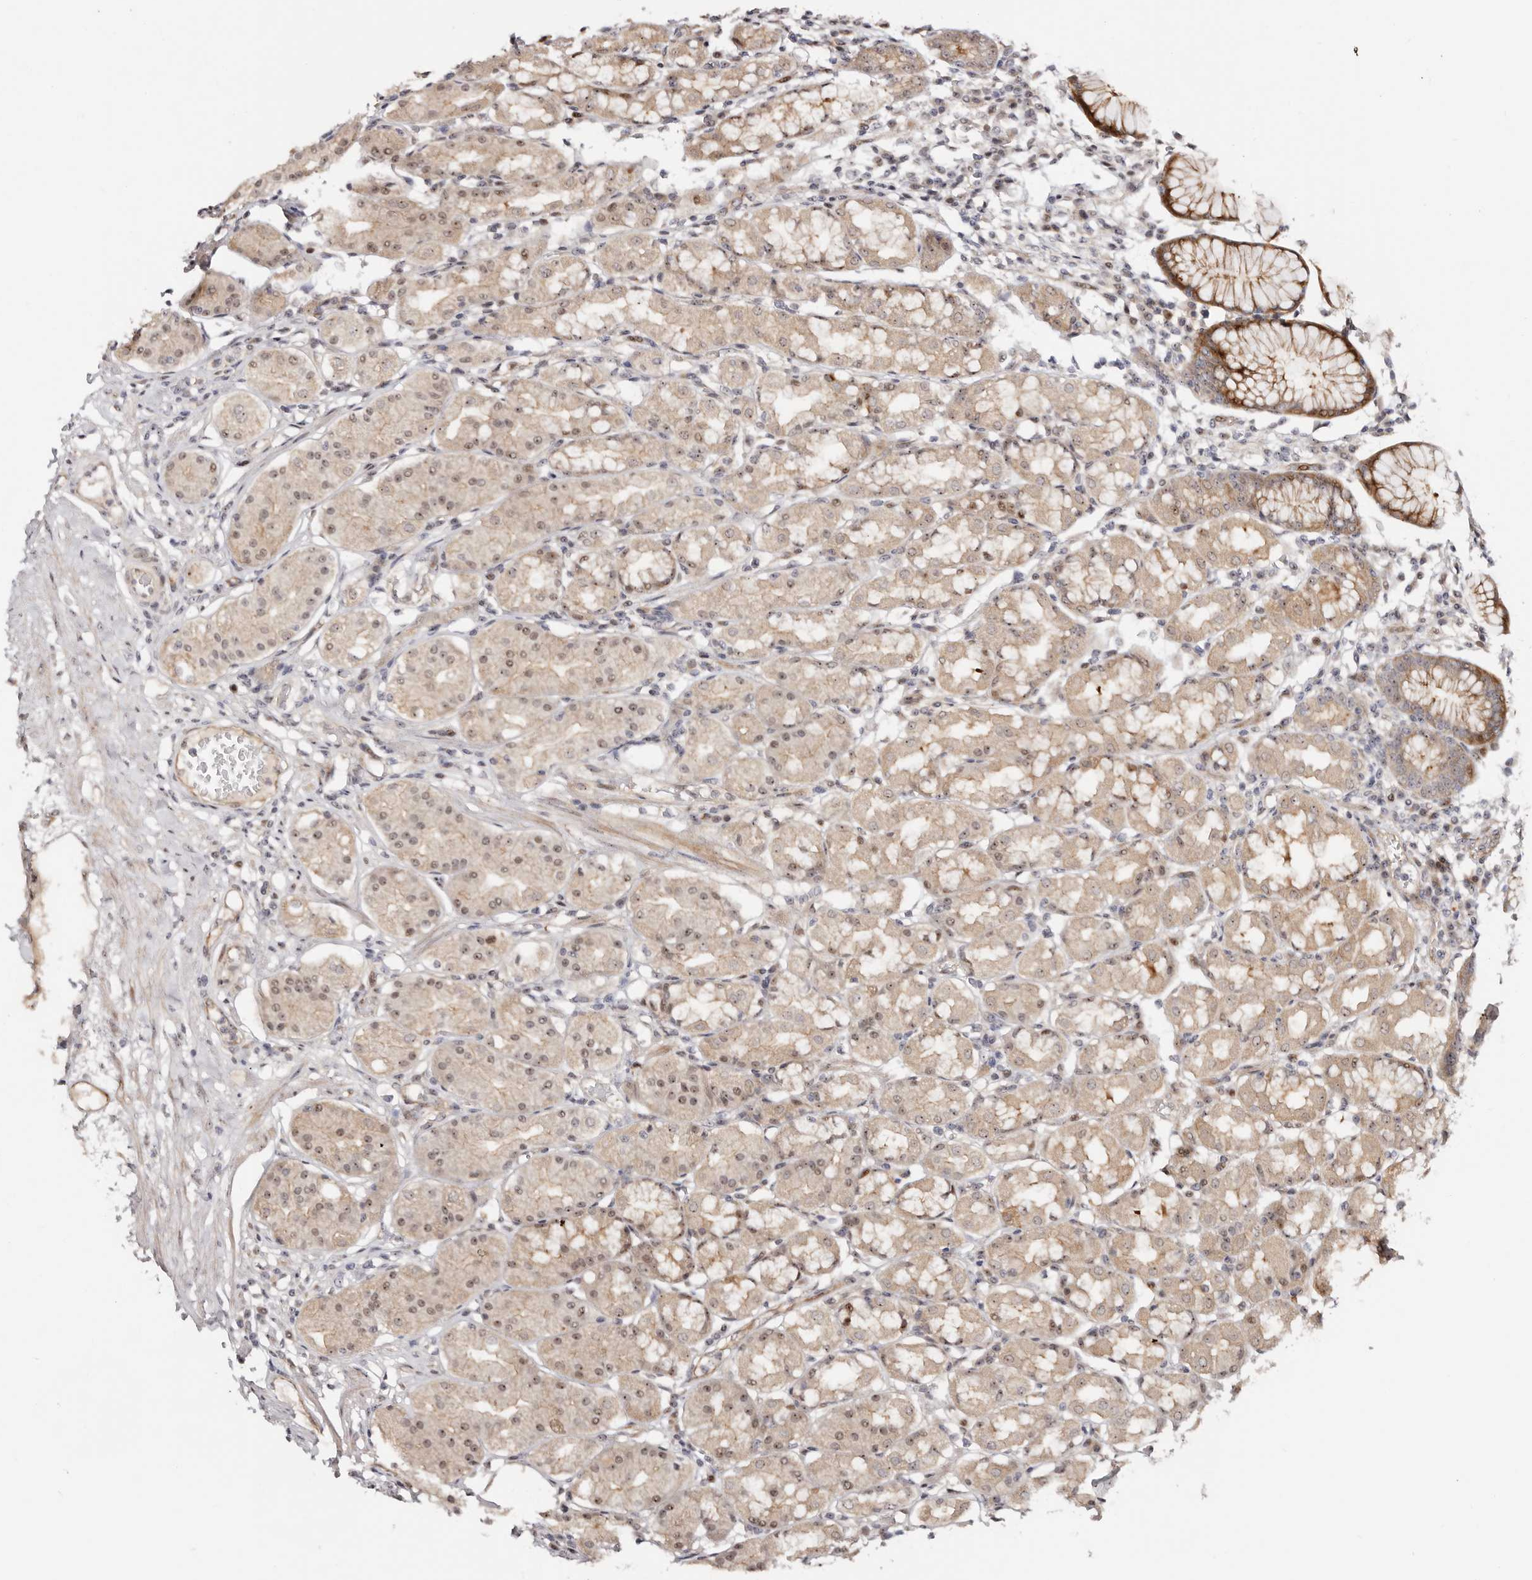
{"staining": {"intensity": "moderate", "quantity": "25%-75%", "location": "cytoplasmic/membranous,nuclear"}, "tissue": "stomach", "cell_type": "Glandular cells", "image_type": "normal", "snomed": [{"axis": "morphology", "description": "Normal tissue, NOS"}, {"axis": "topography", "description": "Stomach, lower"}], "caption": "A histopathology image showing moderate cytoplasmic/membranous,nuclear staining in about 25%-75% of glandular cells in normal stomach, as visualized by brown immunohistochemical staining.", "gene": "ODF2L", "patient": {"sex": "female", "age": 56}}